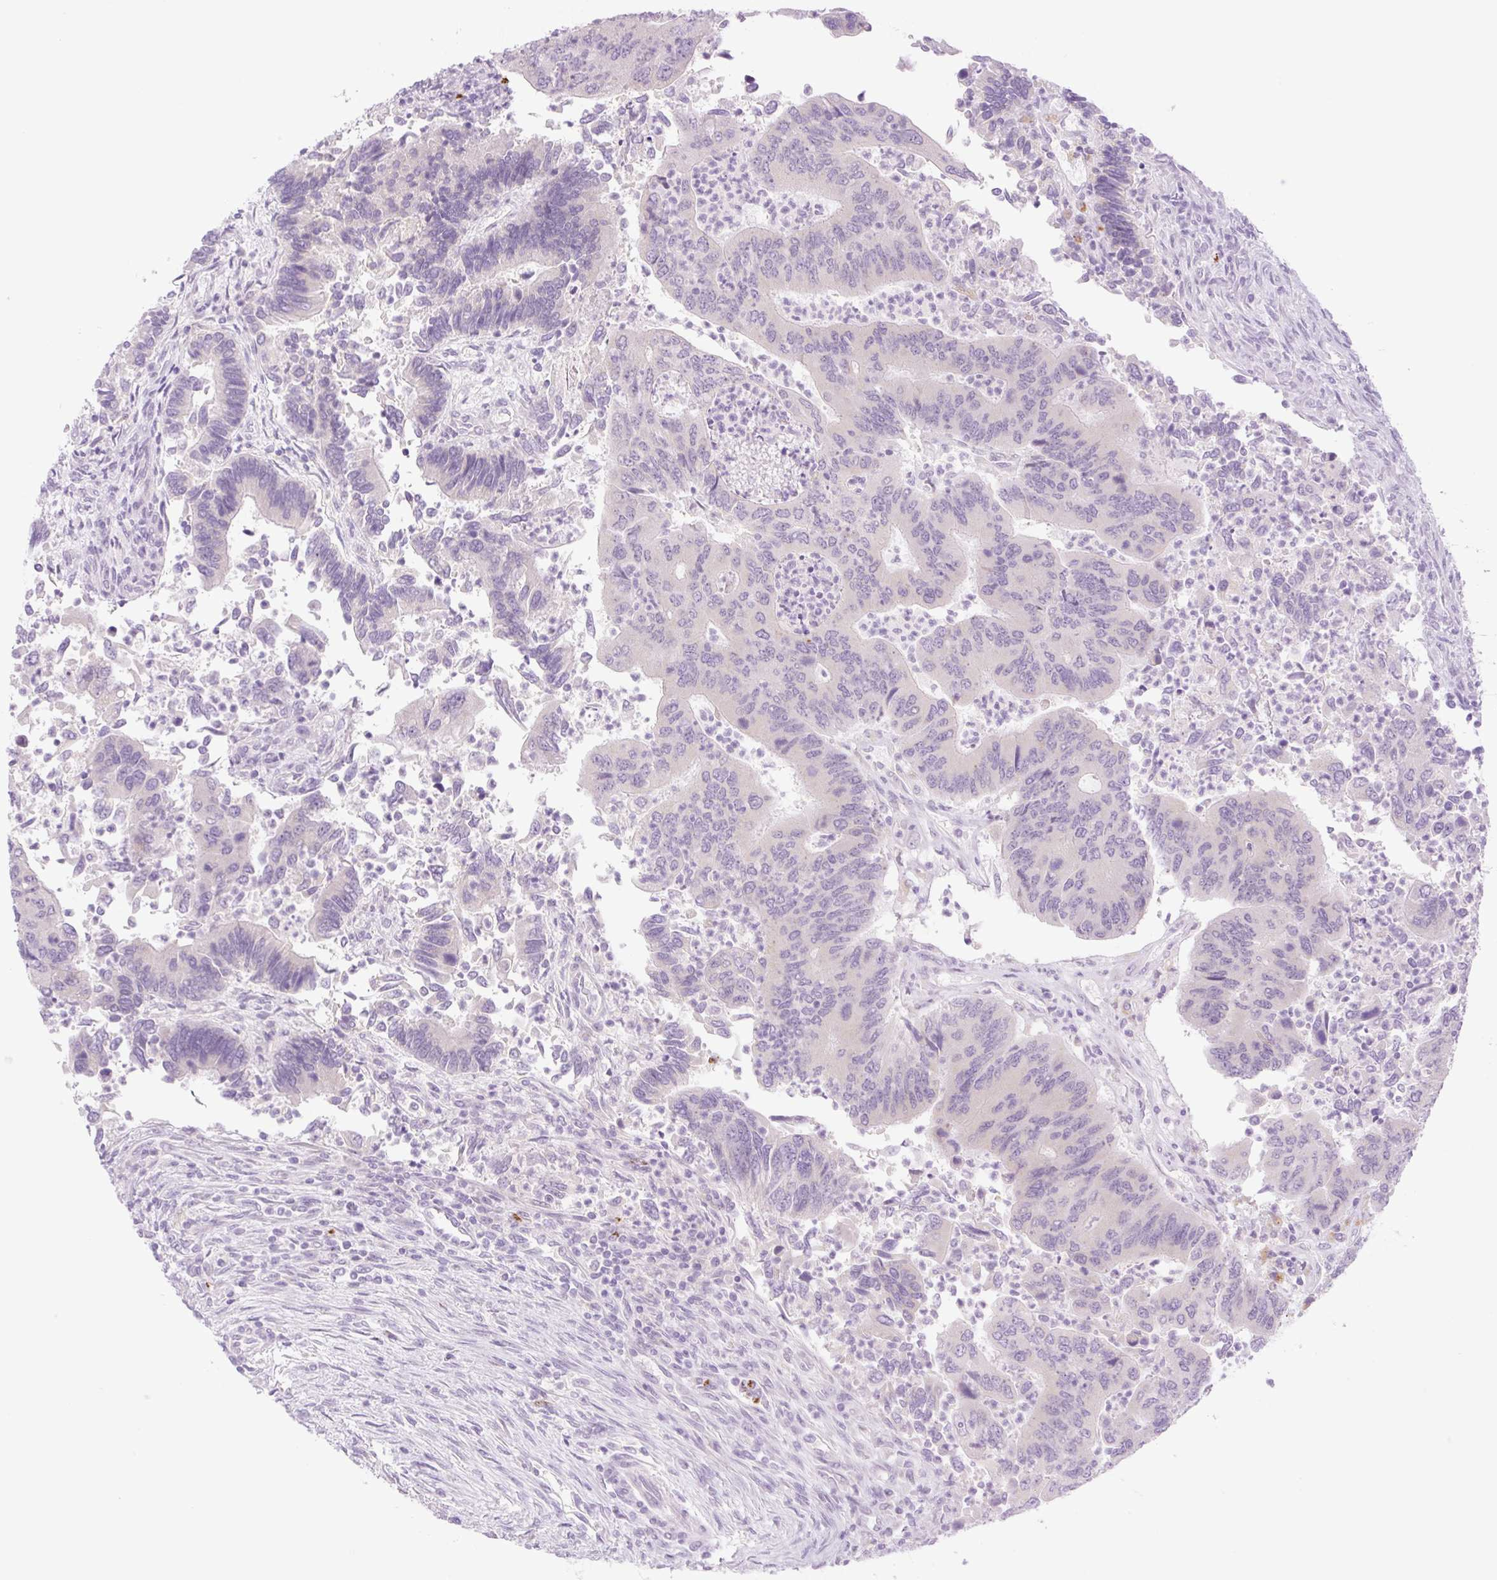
{"staining": {"intensity": "negative", "quantity": "none", "location": "none"}, "tissue": "colorectal cancer", "cell_type": "Tumor cells", "image_type": "cancer", "snomed": [{"axis": "morphology", "description": "Adenocarcinoma, NOS"}, {"axis": "topography", "description": "Colon"}], "caption": "A high-resolution micrograph shows immunohistochemistry (IHC) staining of colorectal adenocarcinoma, which exhibits no significant staining in tumor cells.", "gene": "SPRYD4", "patient": {"sex": "female", "age": 67}}